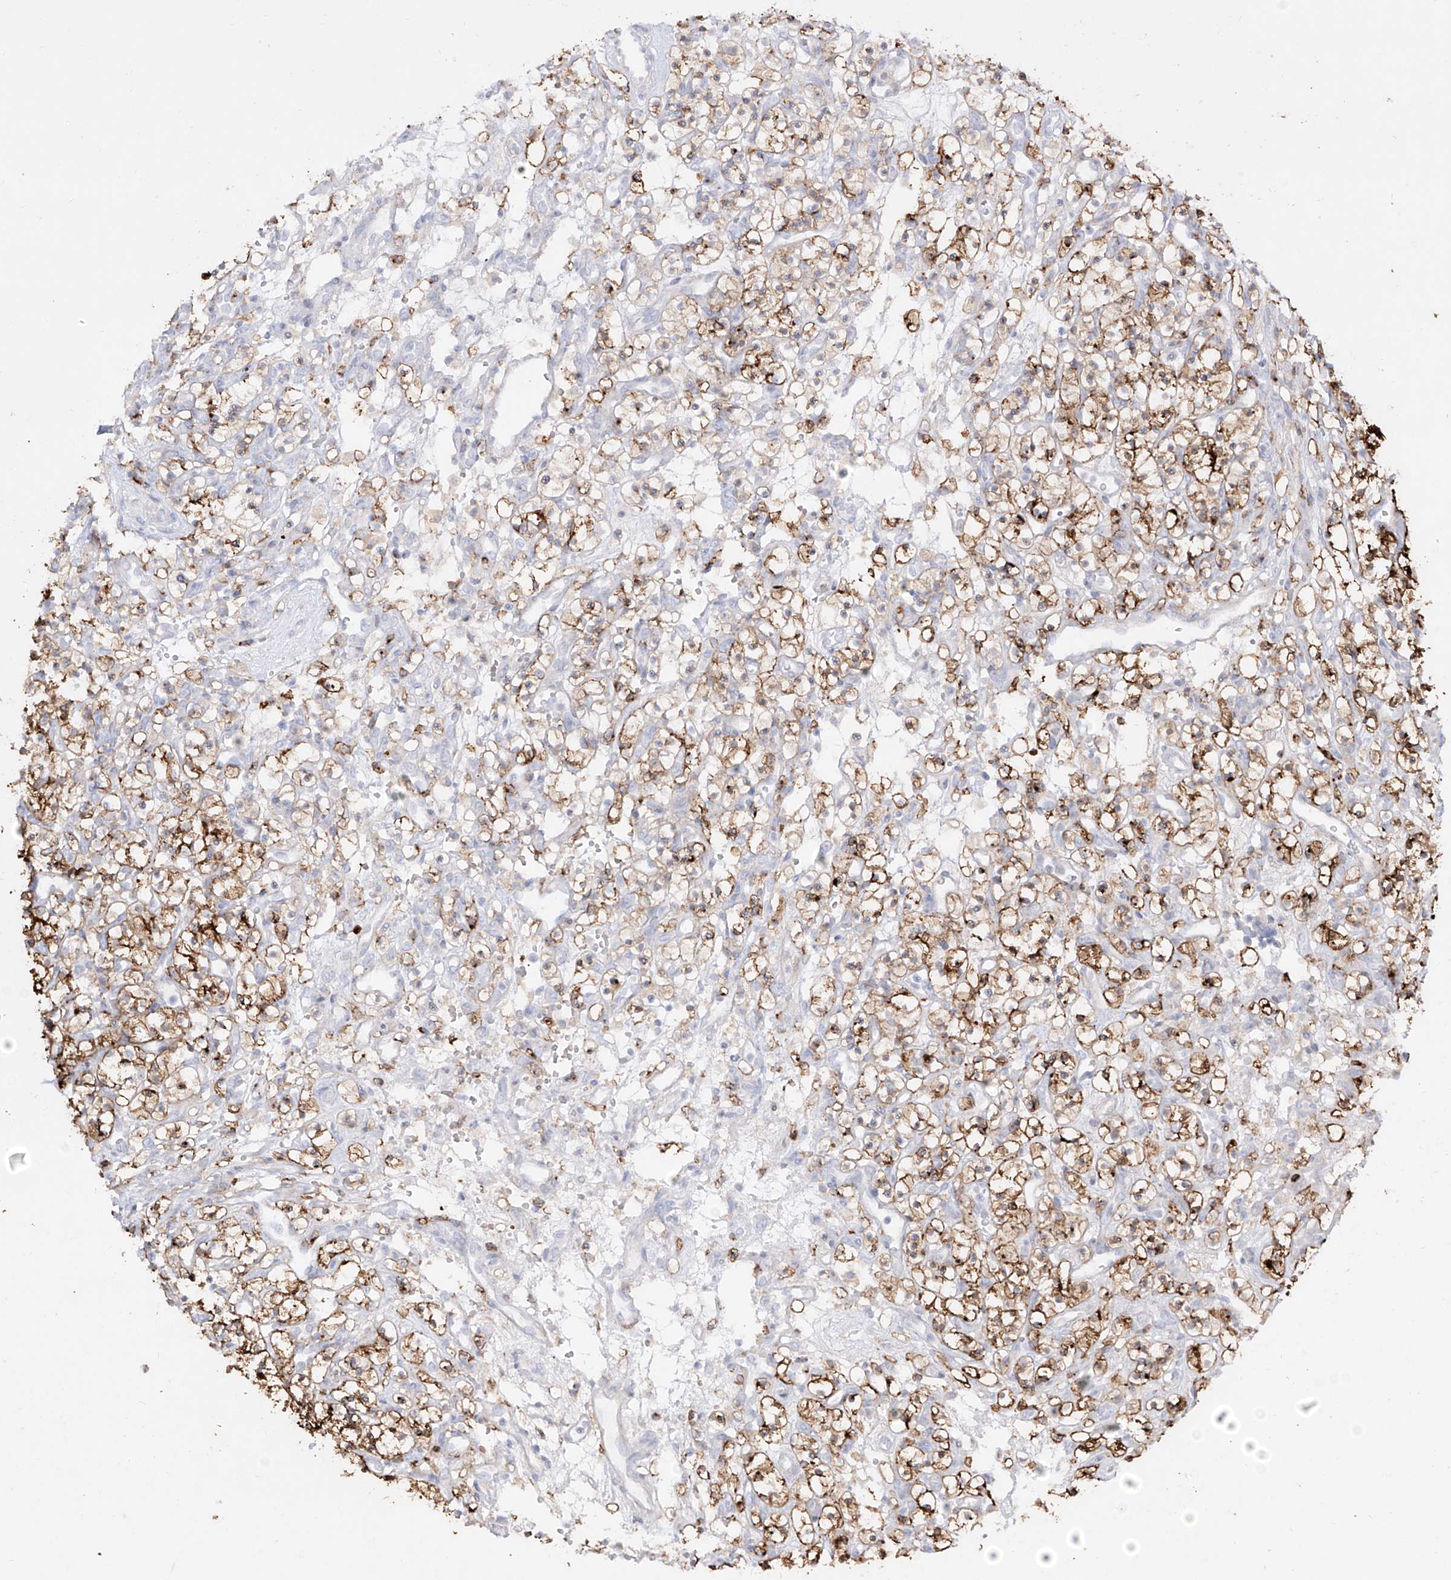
{"staining": {"intensity": "moderate", "quantity": "25%-75%", "location": "cytoplasmic/membranous"}, "tissue": "renal cancer", "cell_type": "Tumor cells", "image_type": "cancer", "snomed": [{"axis": "morphology", "description": "Adenocarcinoma, NOS"}, {"axis": "topography", "description": "Kidney"}], "caption": "This photomicrograph shows IHC staining of adenocarcinoma (renal), with medium moderate cytoplasmic/membranous staining in approximately 25%-75% of tumor cells.", "gene": "ZGRF1", "patient": {"sex": "female", "age": 57}}